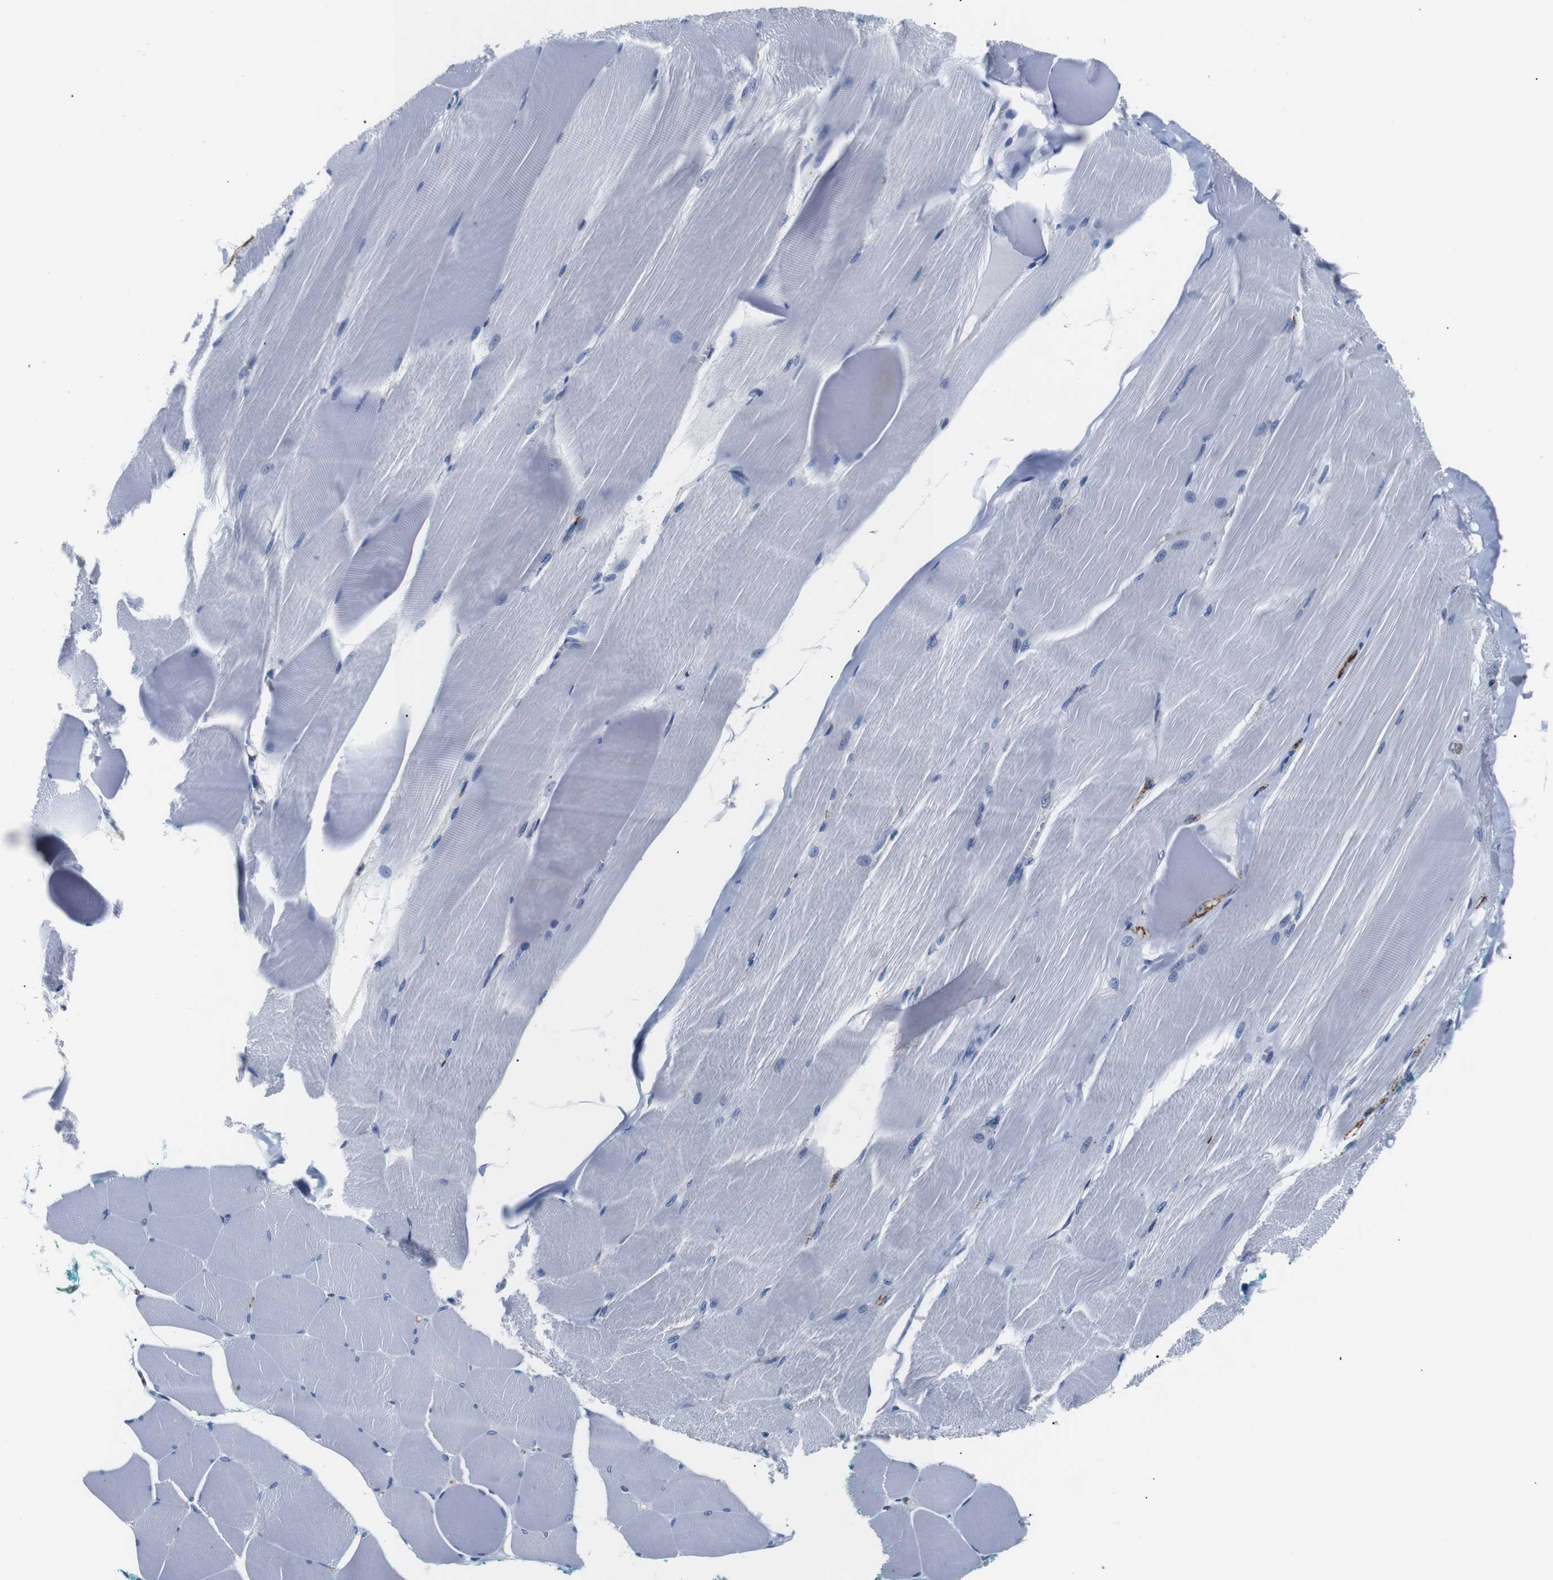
{"staining": {"intensity": "negative", "quantity": "none", "location": "none"}, "tissue": "skeletal muscle", "cell_type": "Myocytes", "image_type": "normal", "snomed": [{"axis": "morphology", "description": "Normal tissue, NOS"}, {"axis": "morphology", "description": "Squamous cell carcinoma, NOS"}, {"axis": "topography", "description": "Skeletal muscle"}], "caption": "Immunohistochemical staining of normal skeletal muscle demonstrates no significant positivity in myocytes. The staining is performed using DAB brown chromogen with nuclei counter-stained in using hematoxylin.", "gene": "MUC4", "patient": {"sex": "male", "age": 51}}